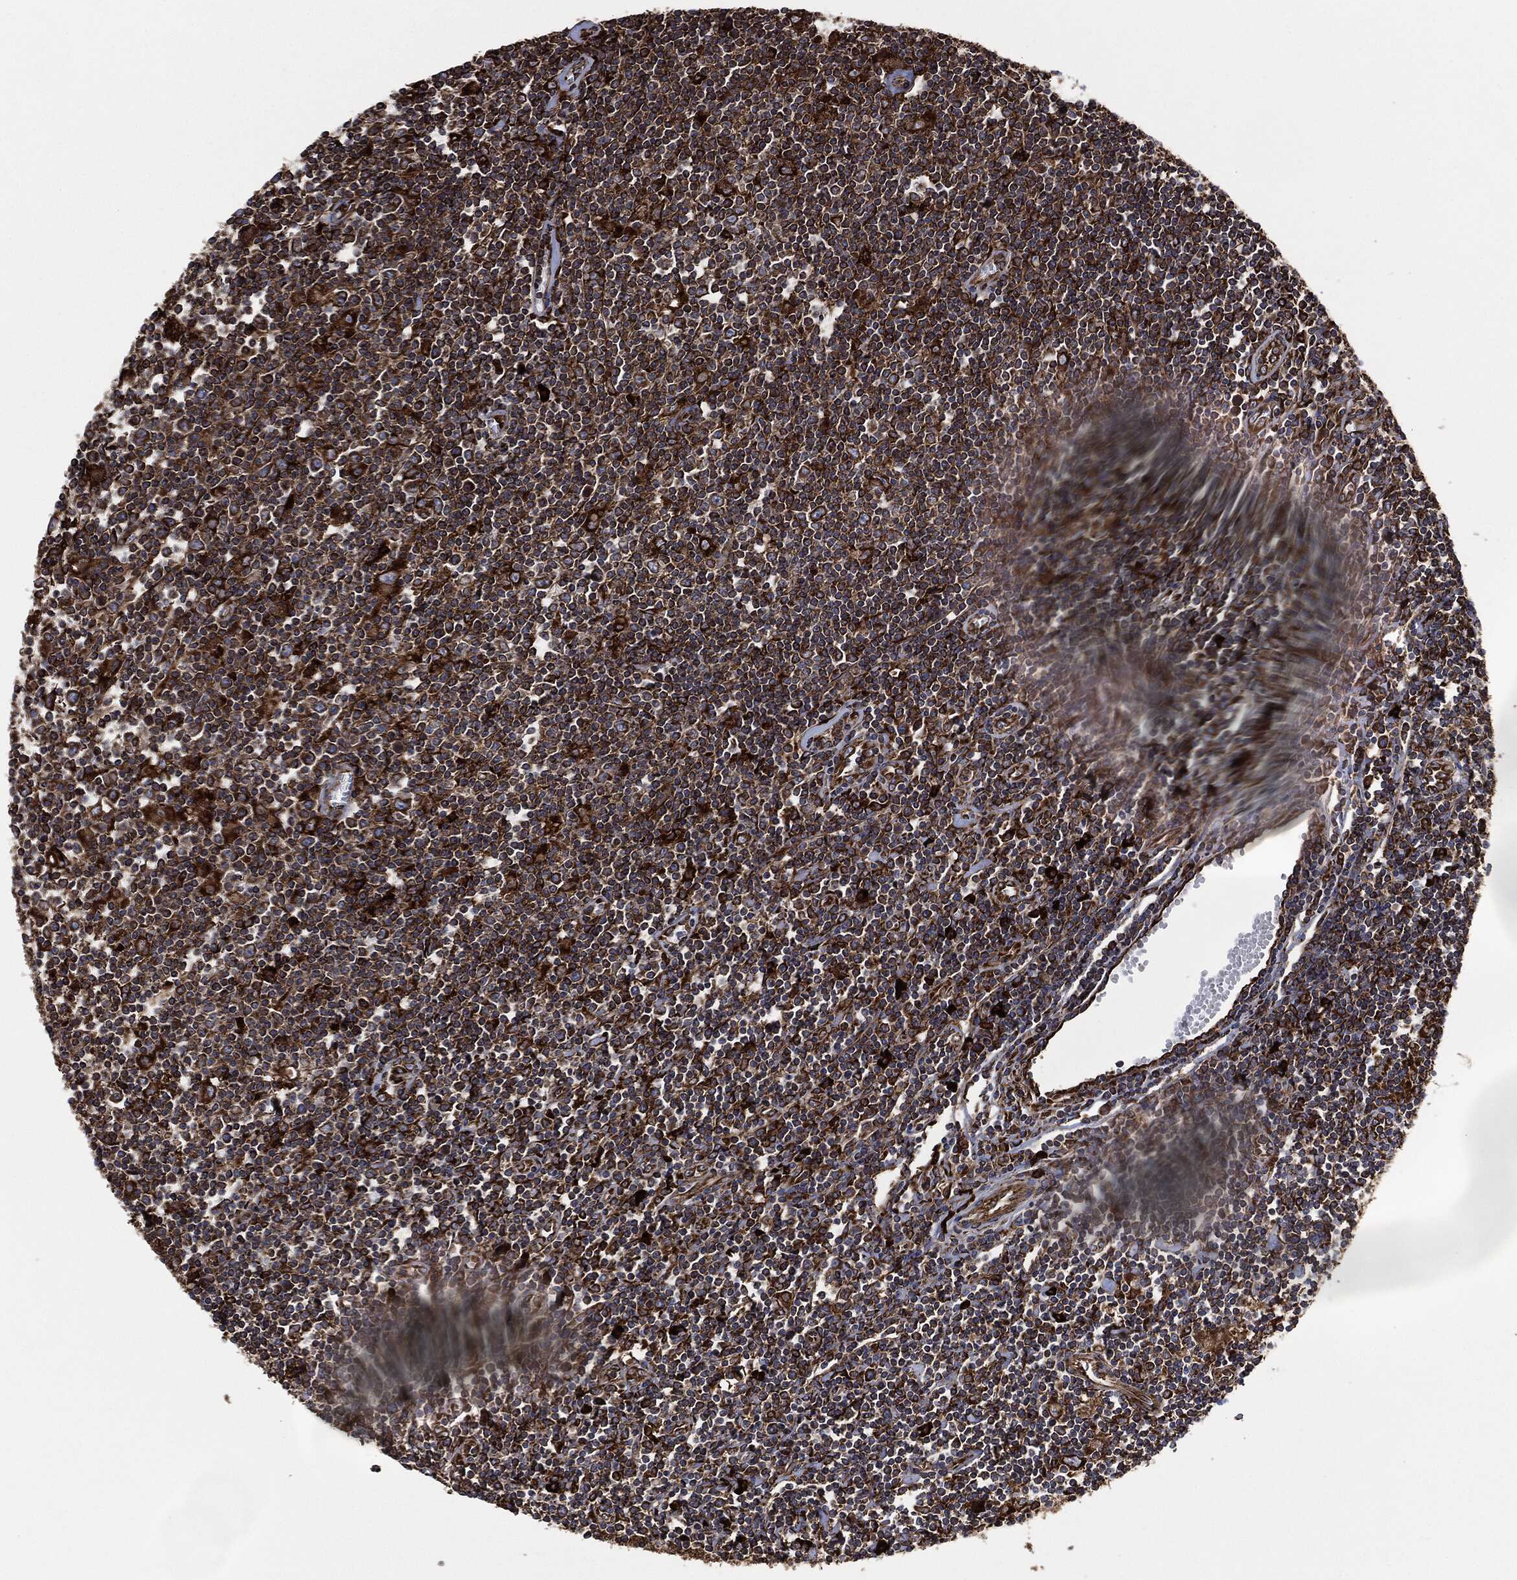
{"staining": {"intensity": "strong", "quantity": ">75%", "location": "cytoplasmic/membranous"}, "tissue": "lymphoma", "cell_type": "Tumor cells", "image_type": "cancer", "snomed": [{"axis": "morphology", "description": "Hodgkin's disease, NOS"}, {"axis": "topography", "description": "Lymph node"}], "caption": "Tumor cells reveal high levels of strong cytoplasmic/membranous positivity in about >75% of cells in human lymphoma.", "gene": "AMFR", "patient": {"sex": "male", "age": 40}}